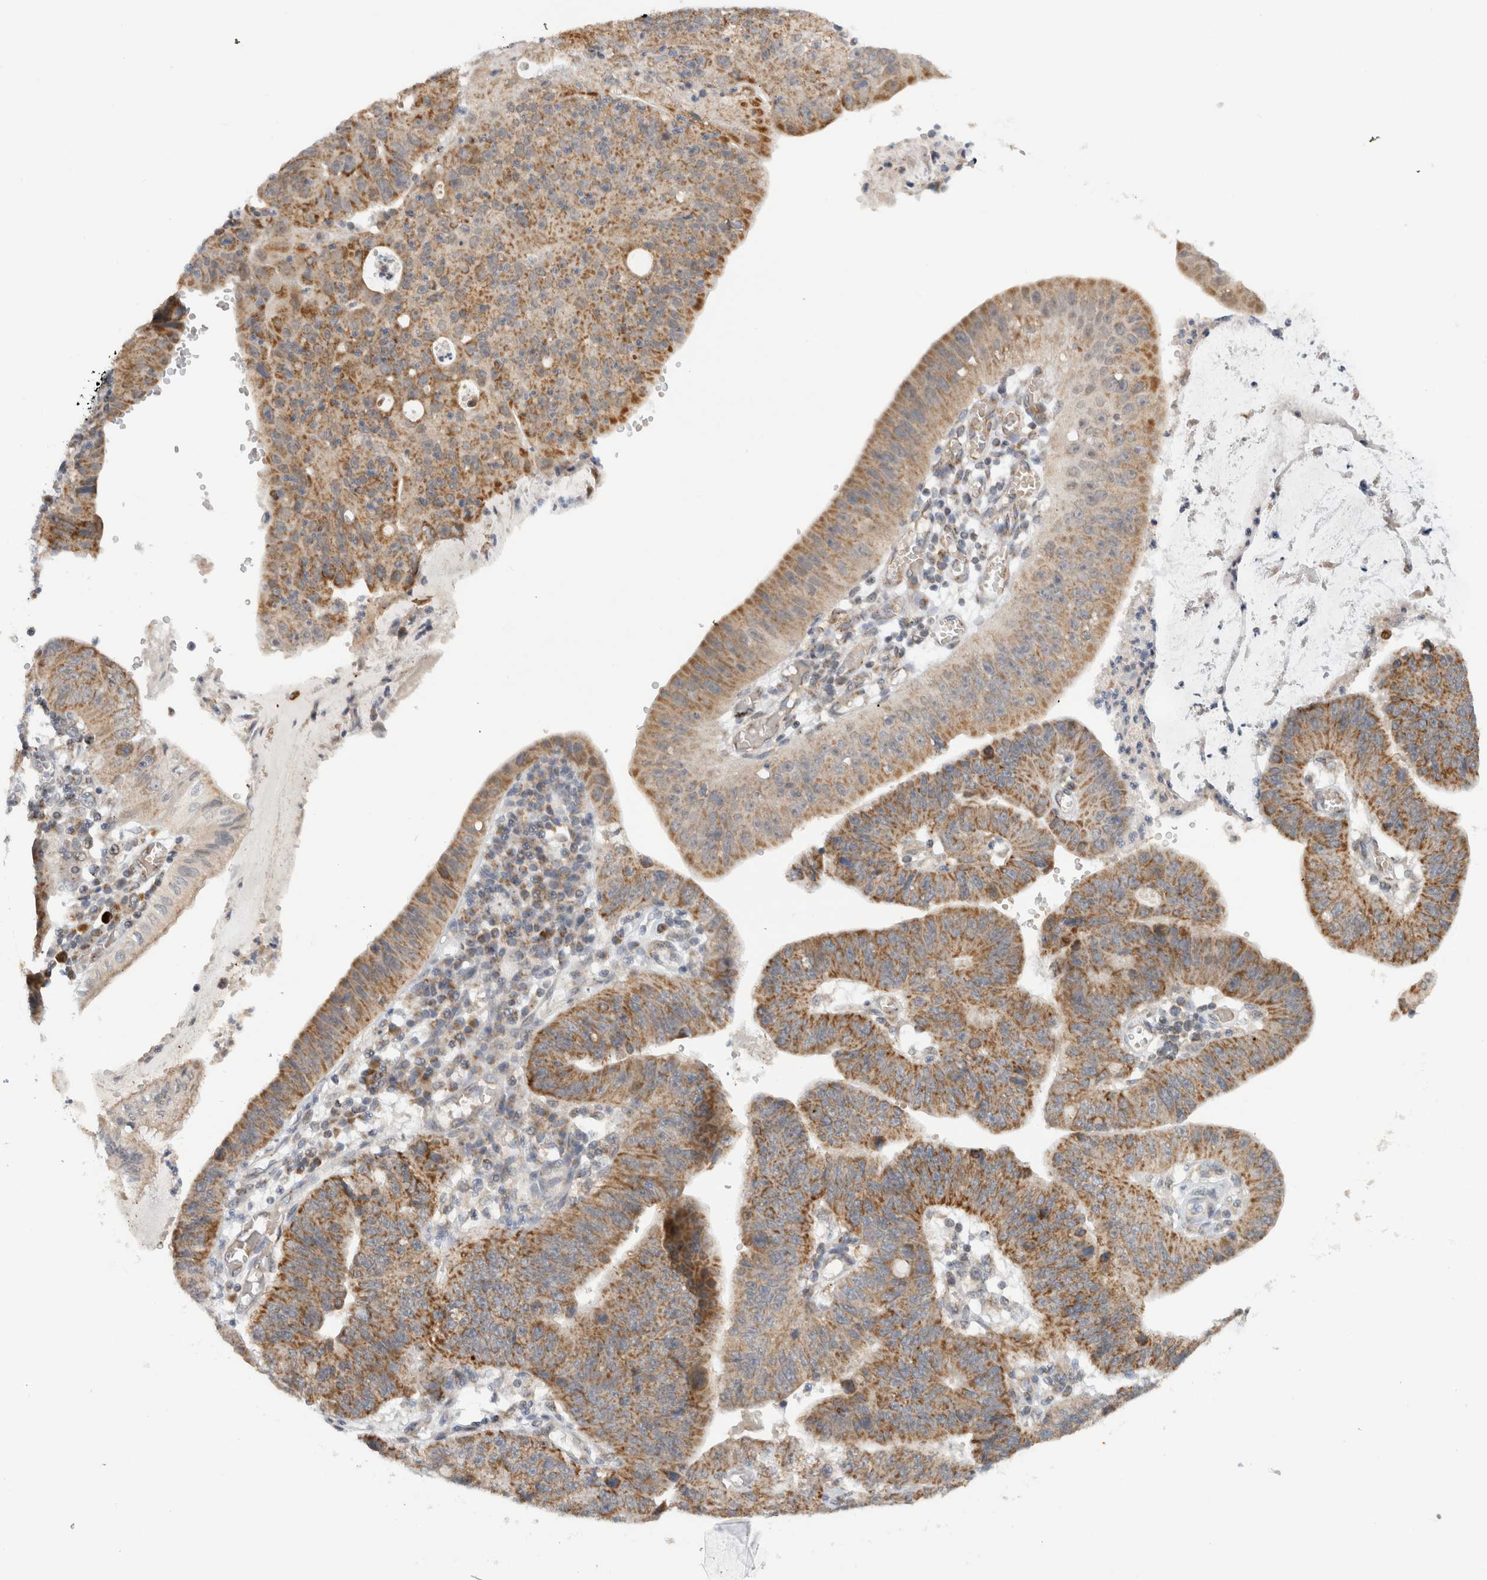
{"staining": {"intensity": "moderate", "quantity": ">75%", "location": "cytoplasmic/membranous"}, "tissue": "stomach cancer", "cell_type": "Tumor cells", "image_type": "cancer", "snomed": [{"axis": "morphology", "description": "Adenocarcinoma, NOS"}, {"axis": "topography", "description": "Stomach"}], "caption": "Protein positivity by immunohistochemistry (IHC) exhibits moderate cytoplasmic/membranous staining in approximately >75% of tumor cells in stomach cancer (adenocarcinoma).", "gene": "CMC2", "patient": {"sex": "male", "age": 59}}